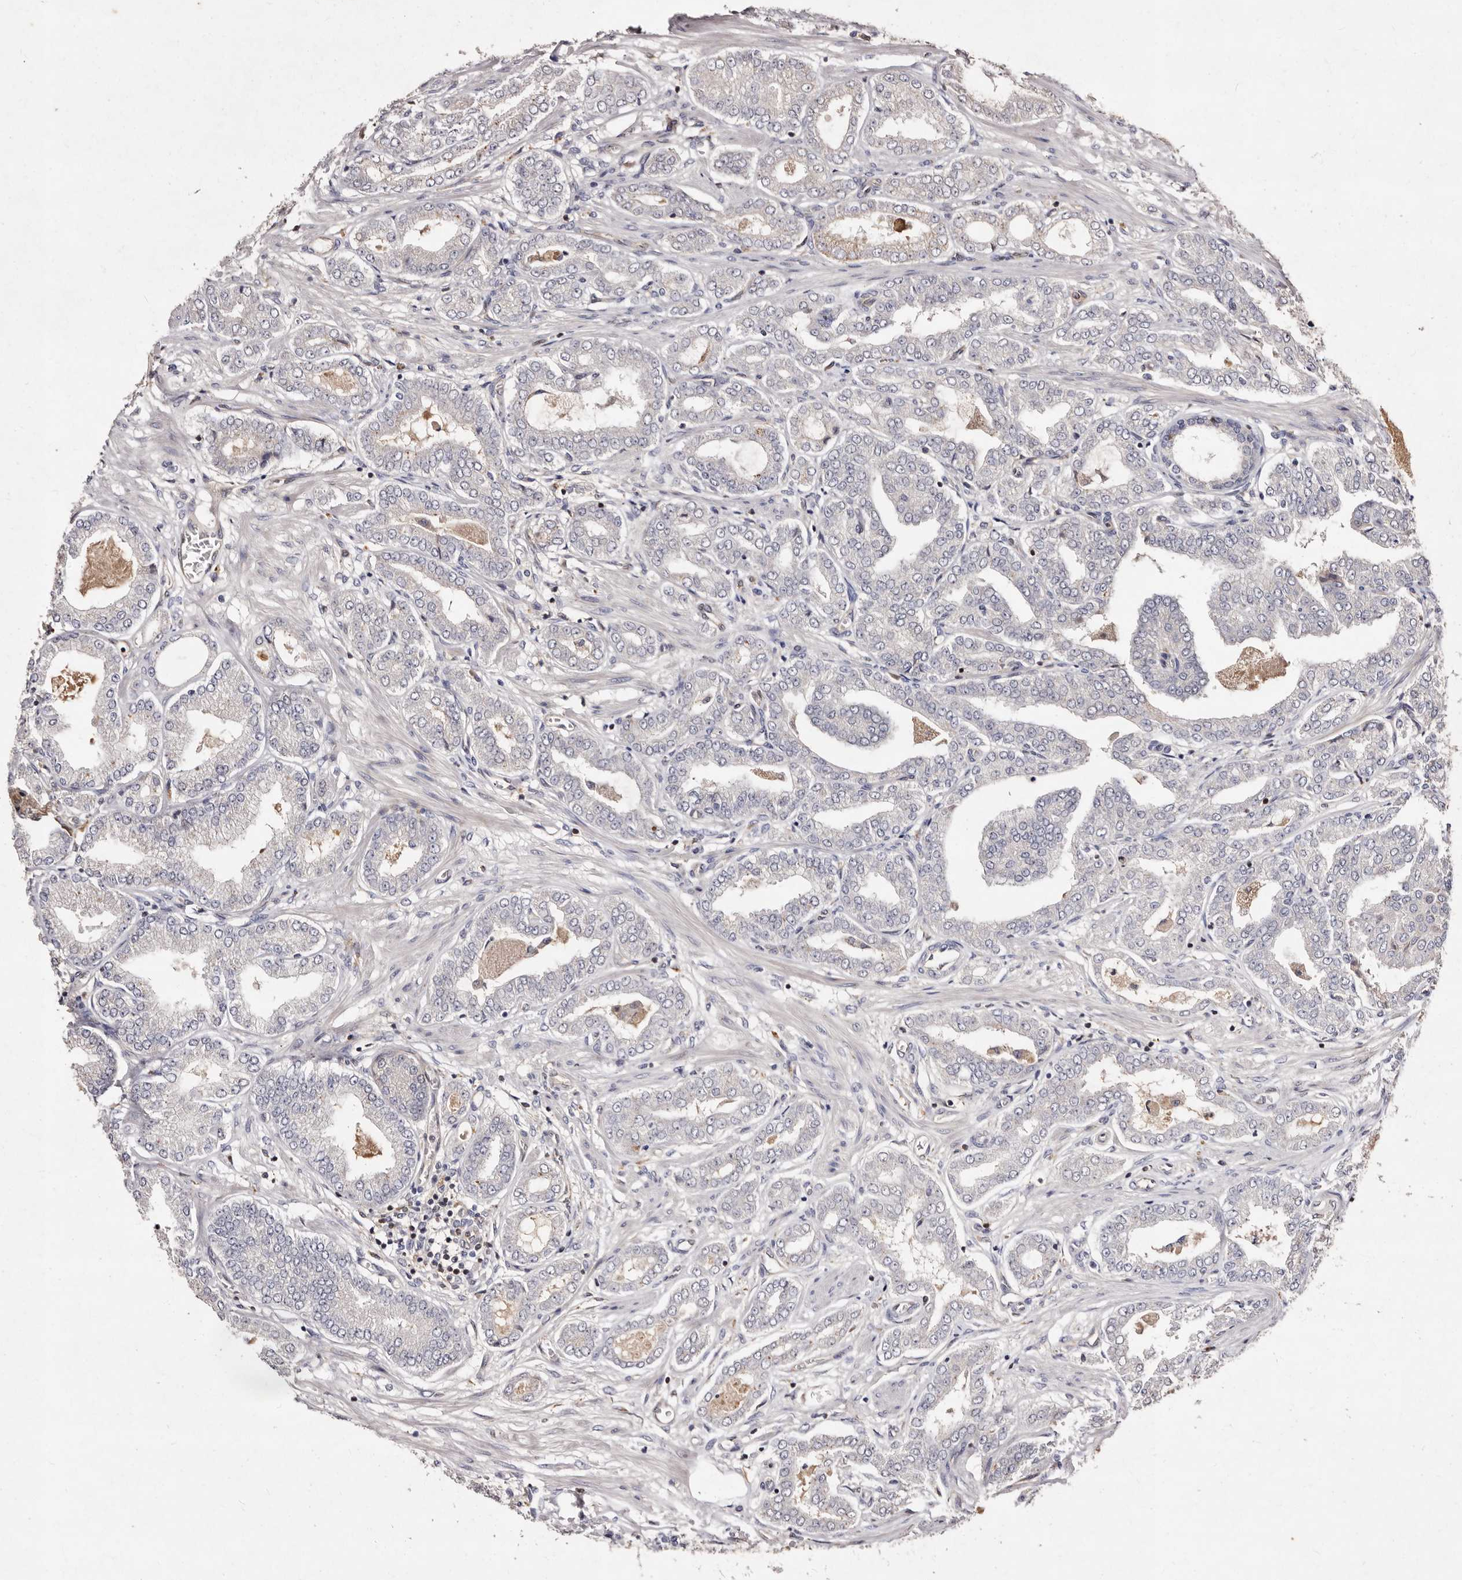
{"staining": {"intensity": "weak", "quantity": "<25%", "location": "cytoplasmic/membranous"}, "tissue": "prostate cancer", "cell_type": "Tumor cells", "image_type": "cancer", "snomed": [{"axis": "morphology", "description": "Adenocarcinoma, Low grade"}, {"axis": "topography", "description": "Prostate"}], "caption": "There is no significant staining in tumor cells of prostate cancer.", "gene": "GIMAP4", "patient": {"sex": "male", "age": 63}}